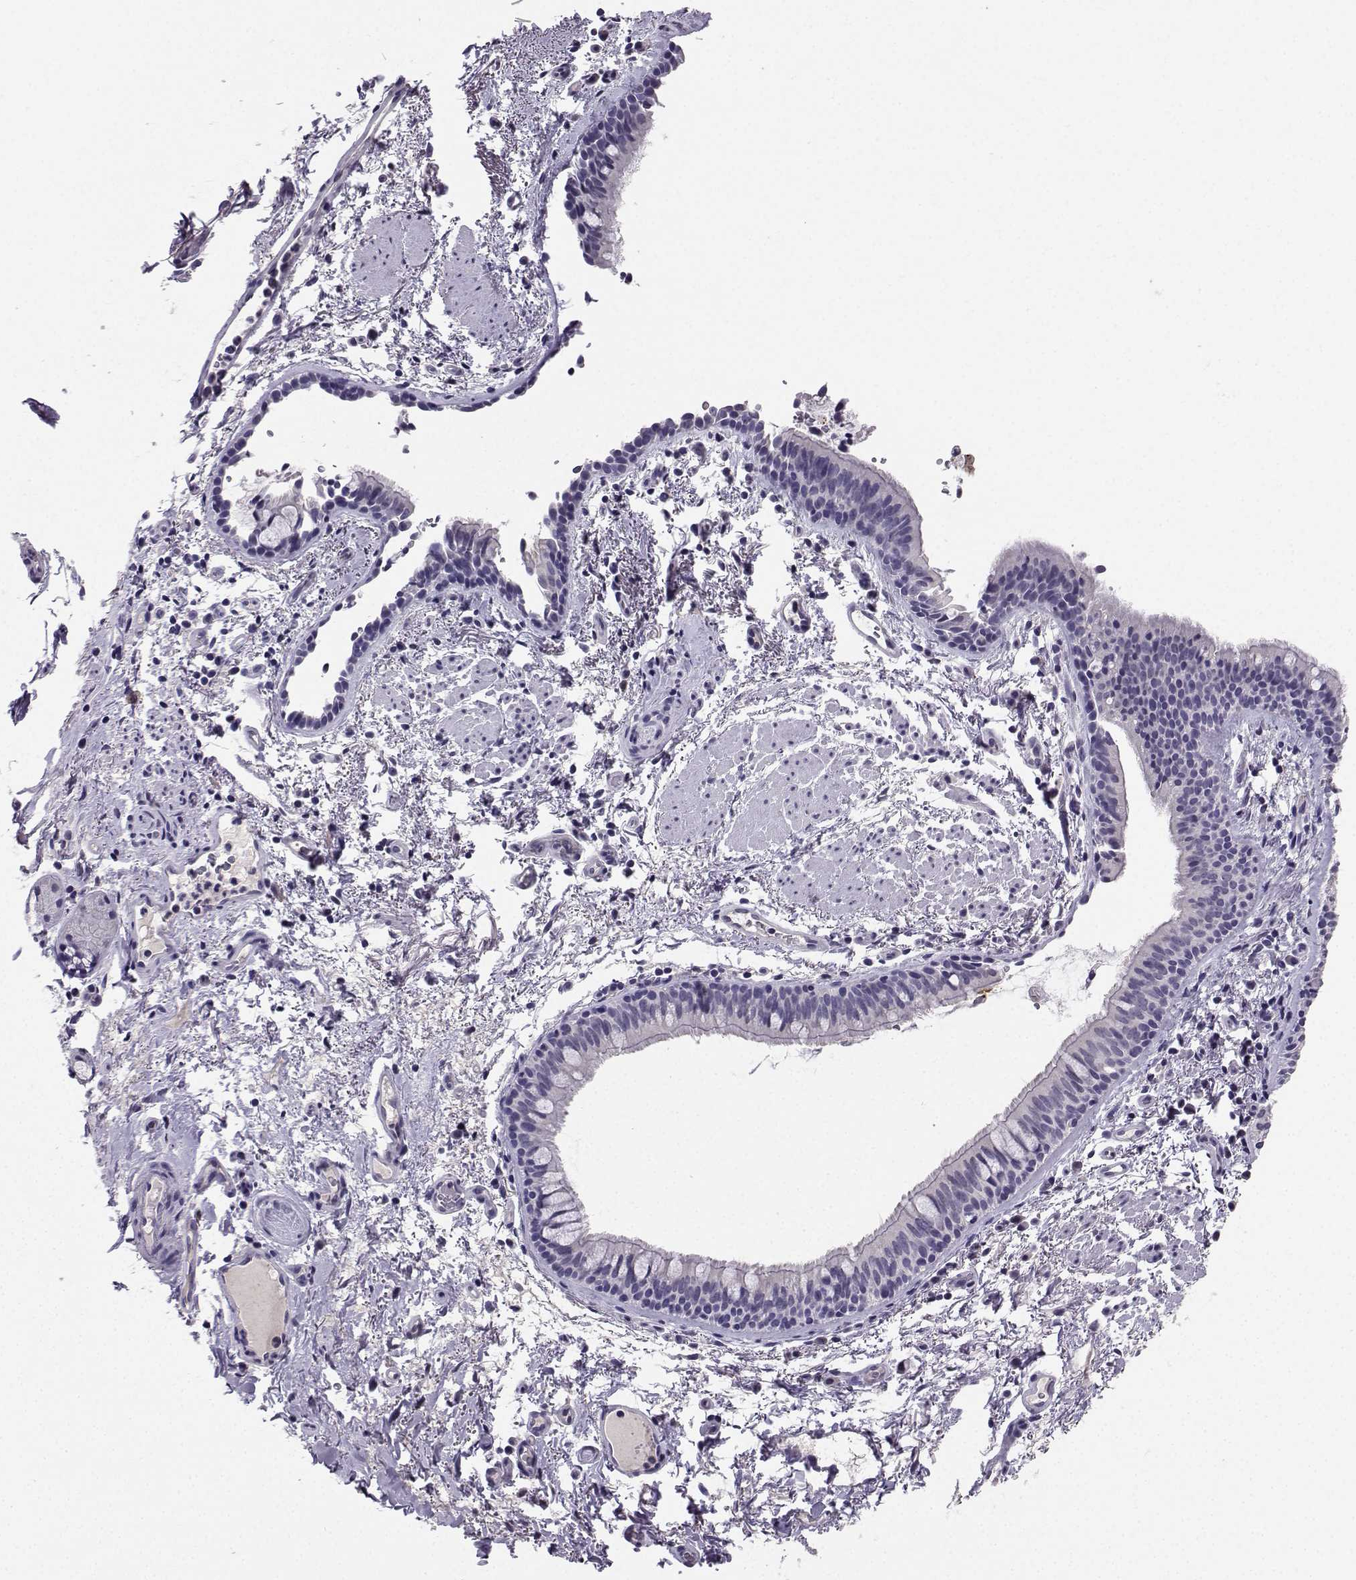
{"staining": {"intensity": "negative", "quantity": "none", "location": "none"}, "tissue": "bronchus", "cell_type": "Respiratory epithelial cells", "image_type": "normal", "snomed": [{"axis": "morphology", "description": "Normal tissue, NOS"}, {"axis": "topography", "description": "Bronchus"}], "caption": "DAB (3,3'-diaminobenzidine) immunohistochemical staining of unremarkable bronchus displays no significant positivity in respiratory epithelial cells.", "gene": "SPAG11A", "patient": {"sex": "female", "age": 64}}